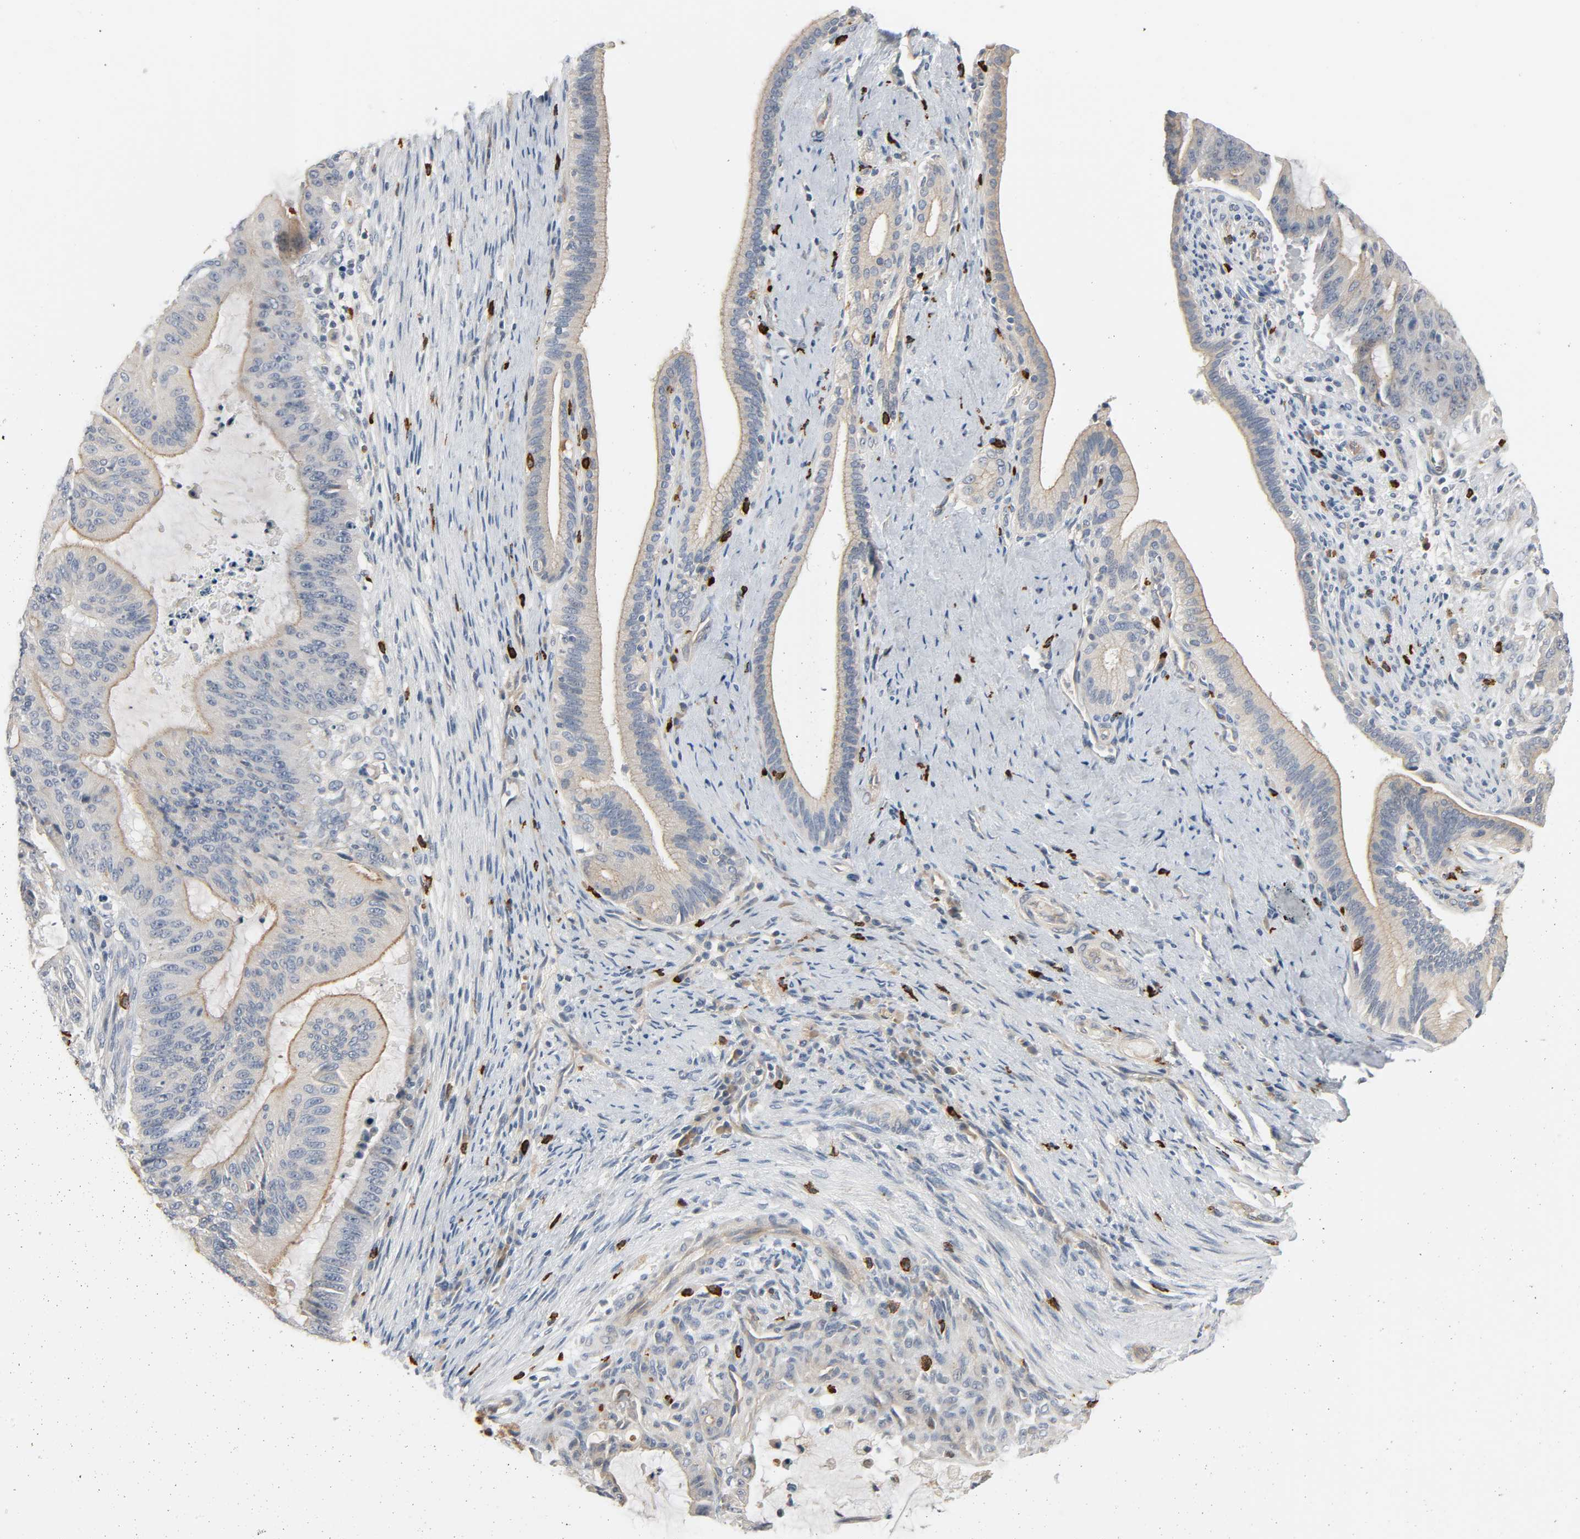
{"staining": {"intensity": "weak", "quantity": ">75%", "location": "cytoplasmic/membranous"}, "tissue": "liver cancer", "cell_type": "Tumor cells", "image_type": "cancer", "snomed": [{"axis": "morphology", "description": "Cholangiocarcinoma"}, {"axis": "topography", "description": "Liver"}], "caption": "A histopathology image of liver cholangiocarcinoma stained for a protein exhibits weak cytoplasmic/membranous brown staining in tumor cells.", "gene": "LIMCH1", "patient": {"sex": "female", "age": 73}}